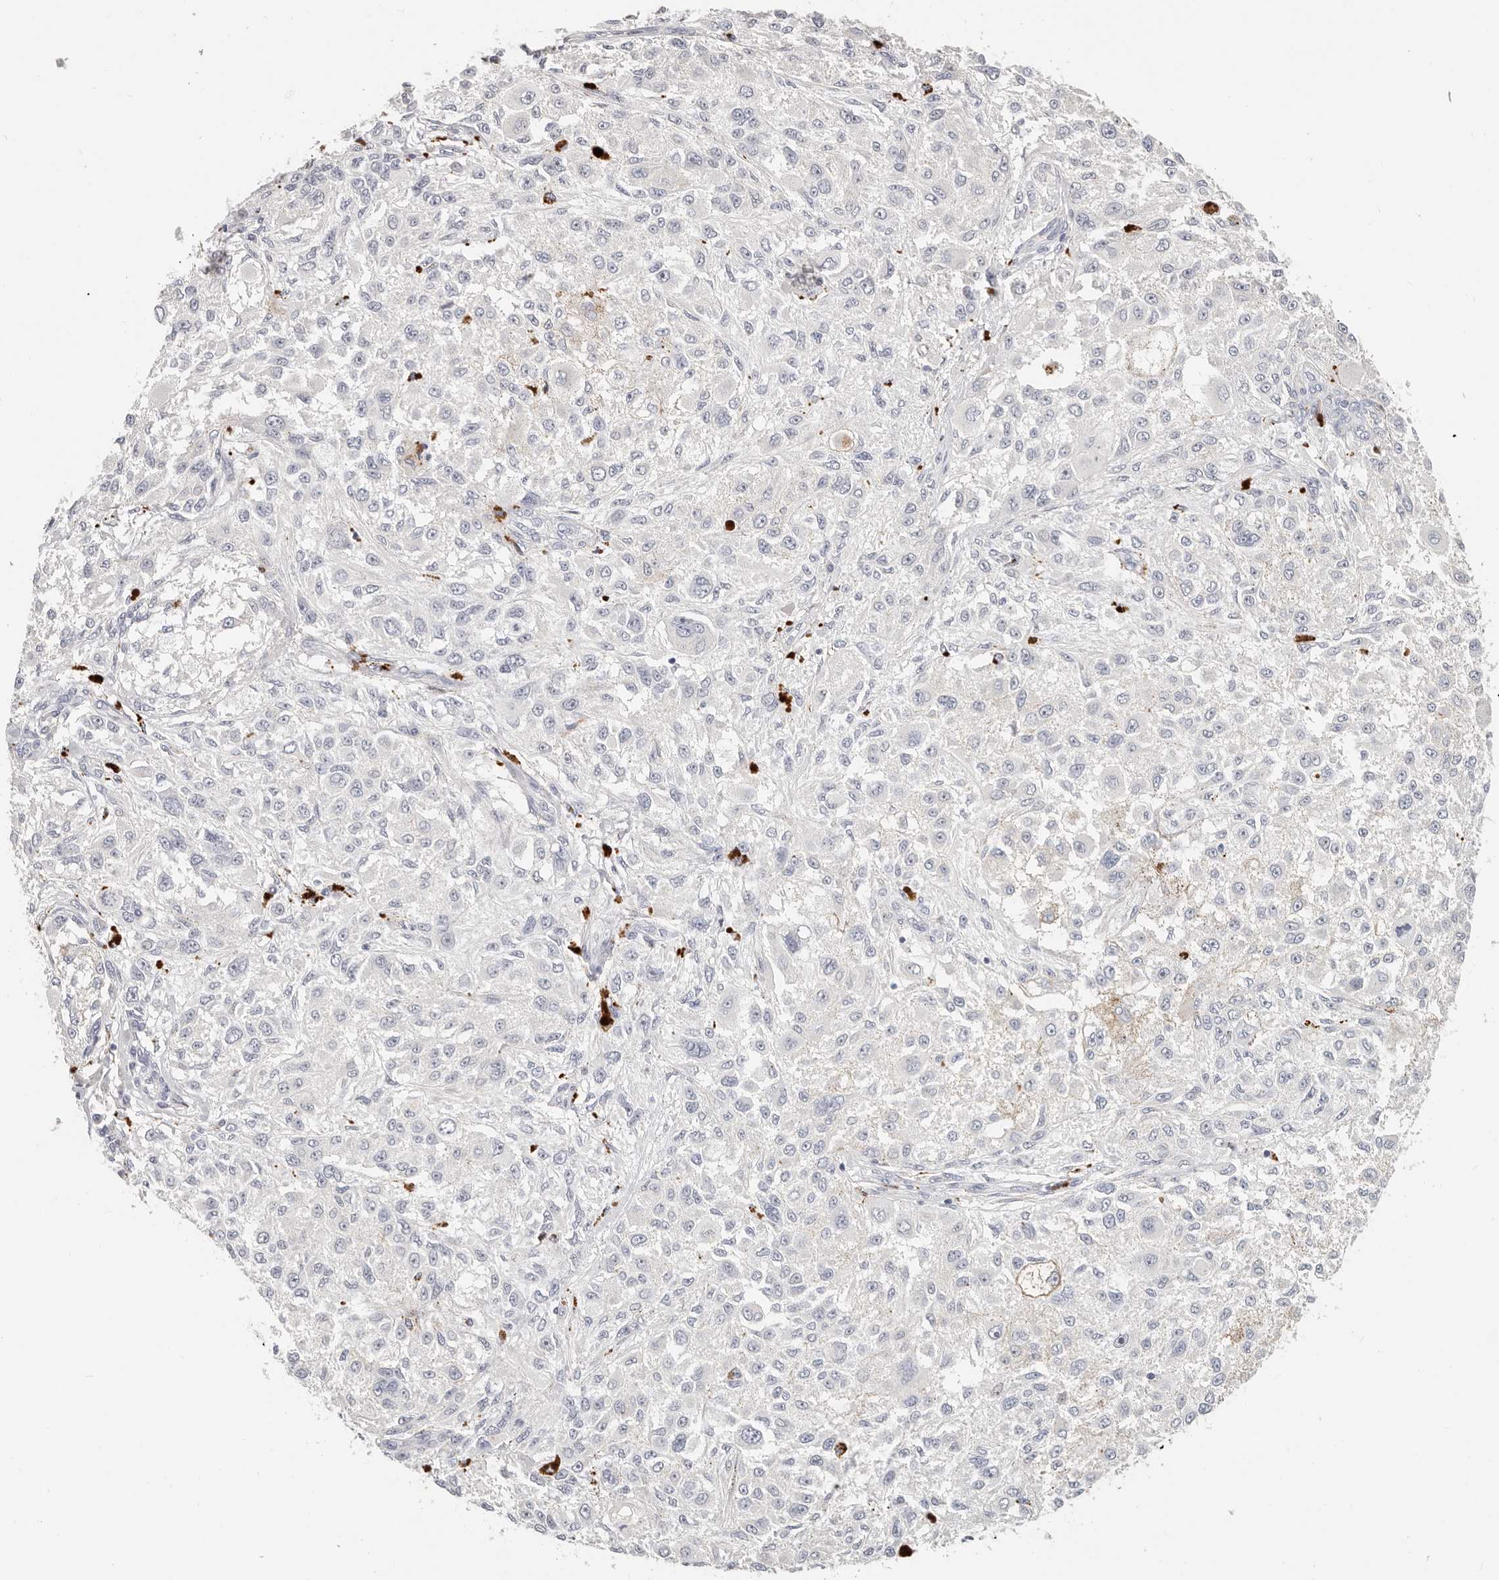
{"staining": {"intensity": "negative", "quantity": "none", "location": "none"}, "tissue": "melanoma", "cell_type": "Tumor cells", "image_type": "cancer", "snomed": [{"axis": "morphology", "description": "Necrosis, NOS"}, {"axis": "morphology", "description": "Malignant melanoma, NOS"}, {"axis": "topography", "description": "Skin"}], "caption": "IHC of malignant melanoma demonstrates no expression in tumor cells.", "gene": "ZRANB1", "patient": {"sex": "female", "age": 87}}